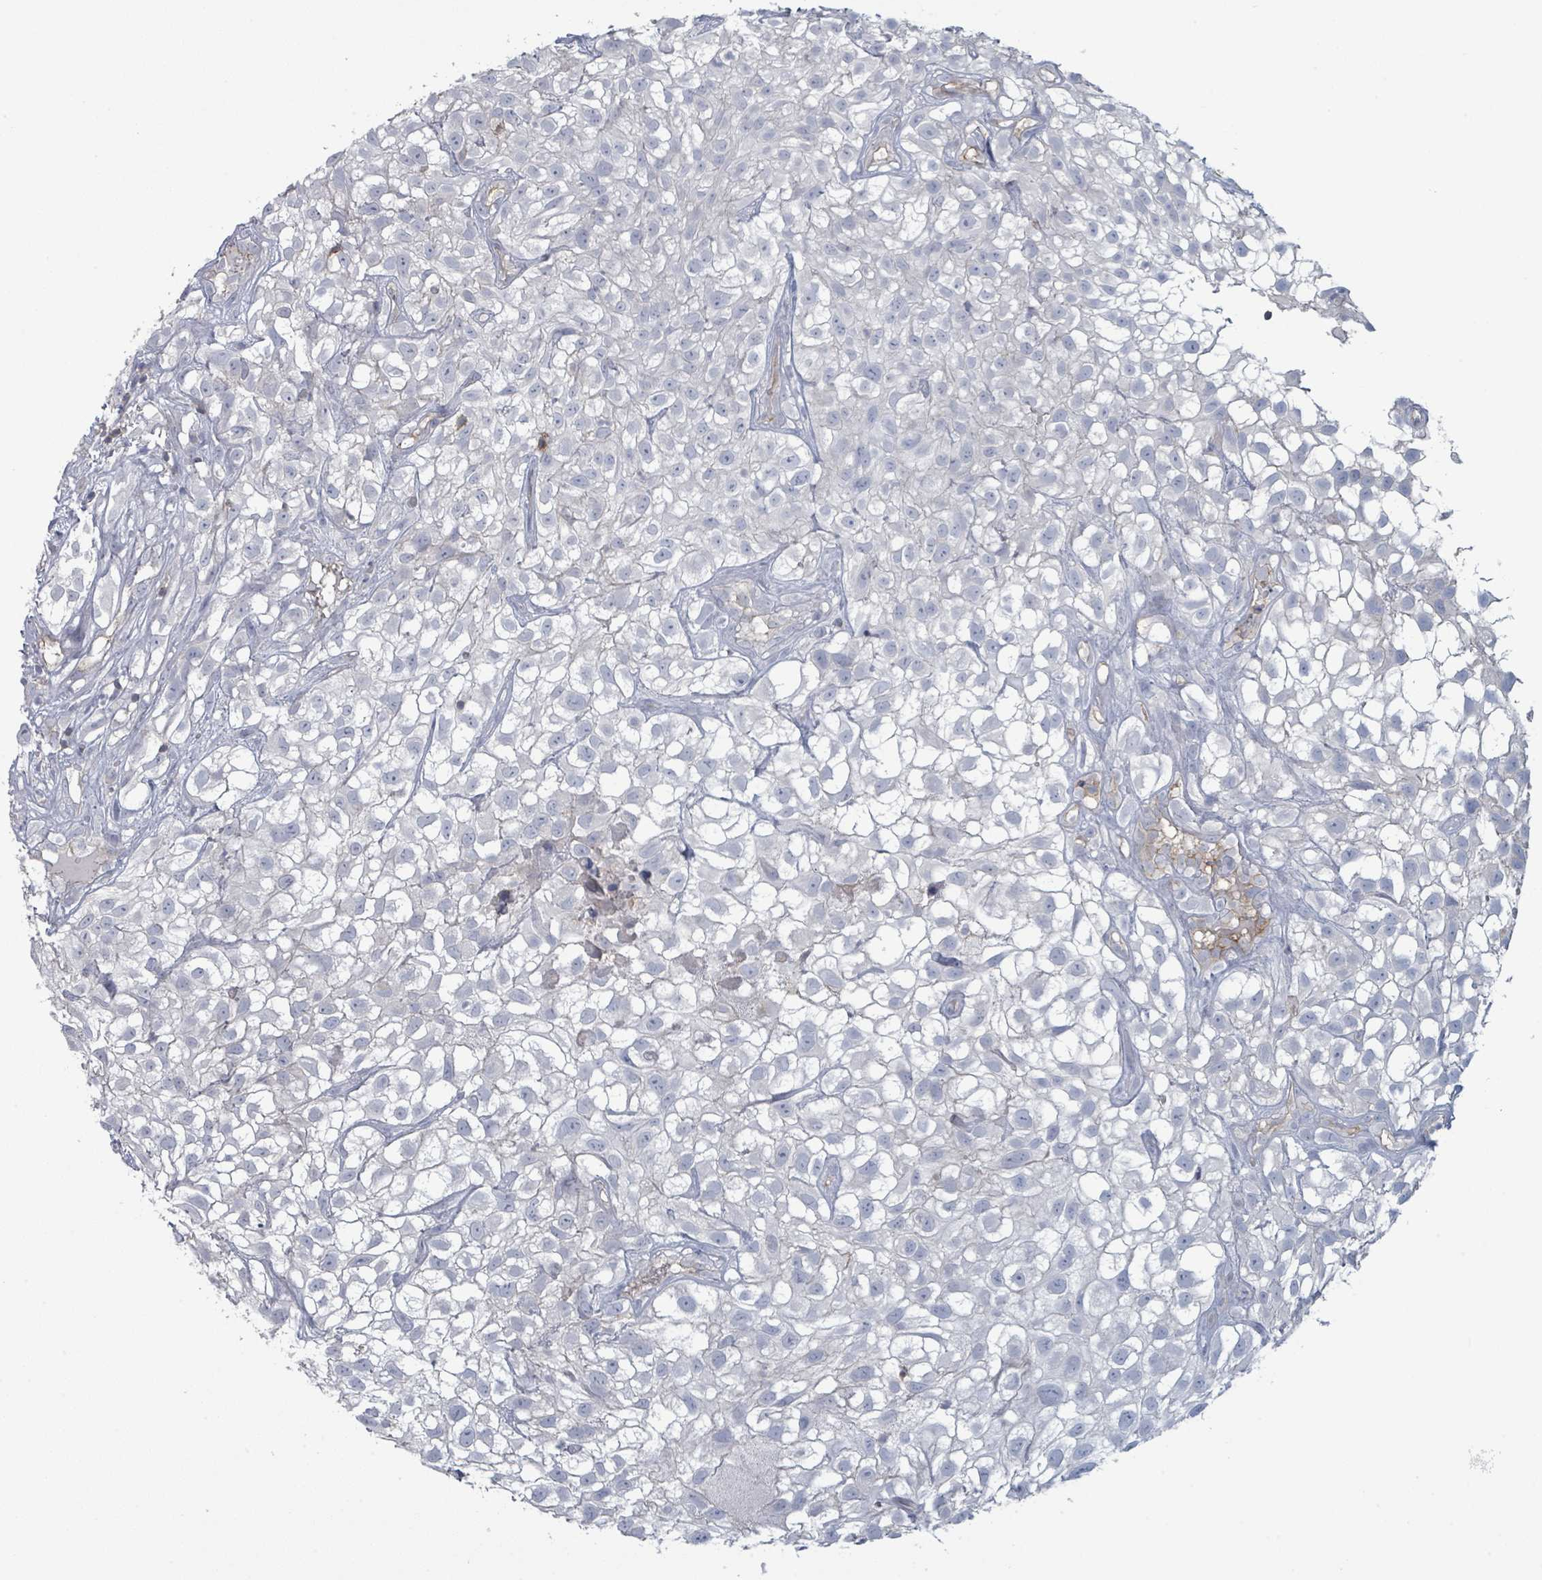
{"staining": {"intensity": "negative", "quantity": "none", "location": "none"}, "tissue": "urothelial cancer", "cell_type": "Tumor cells", "image_type": "cancer", "snomed": [{"axis": "morphology", "description": "Urothelial carcinoma, High grade"}, {"axis": "topography", "description": "Urinary bladder"}], "caption": "Immunohistochemical staining of high-grade urothelial carcinoma shows no significant expression in tumor cells.", "gene": "TNFRSF14", "patient": {"sex": "male", "age": 56}}